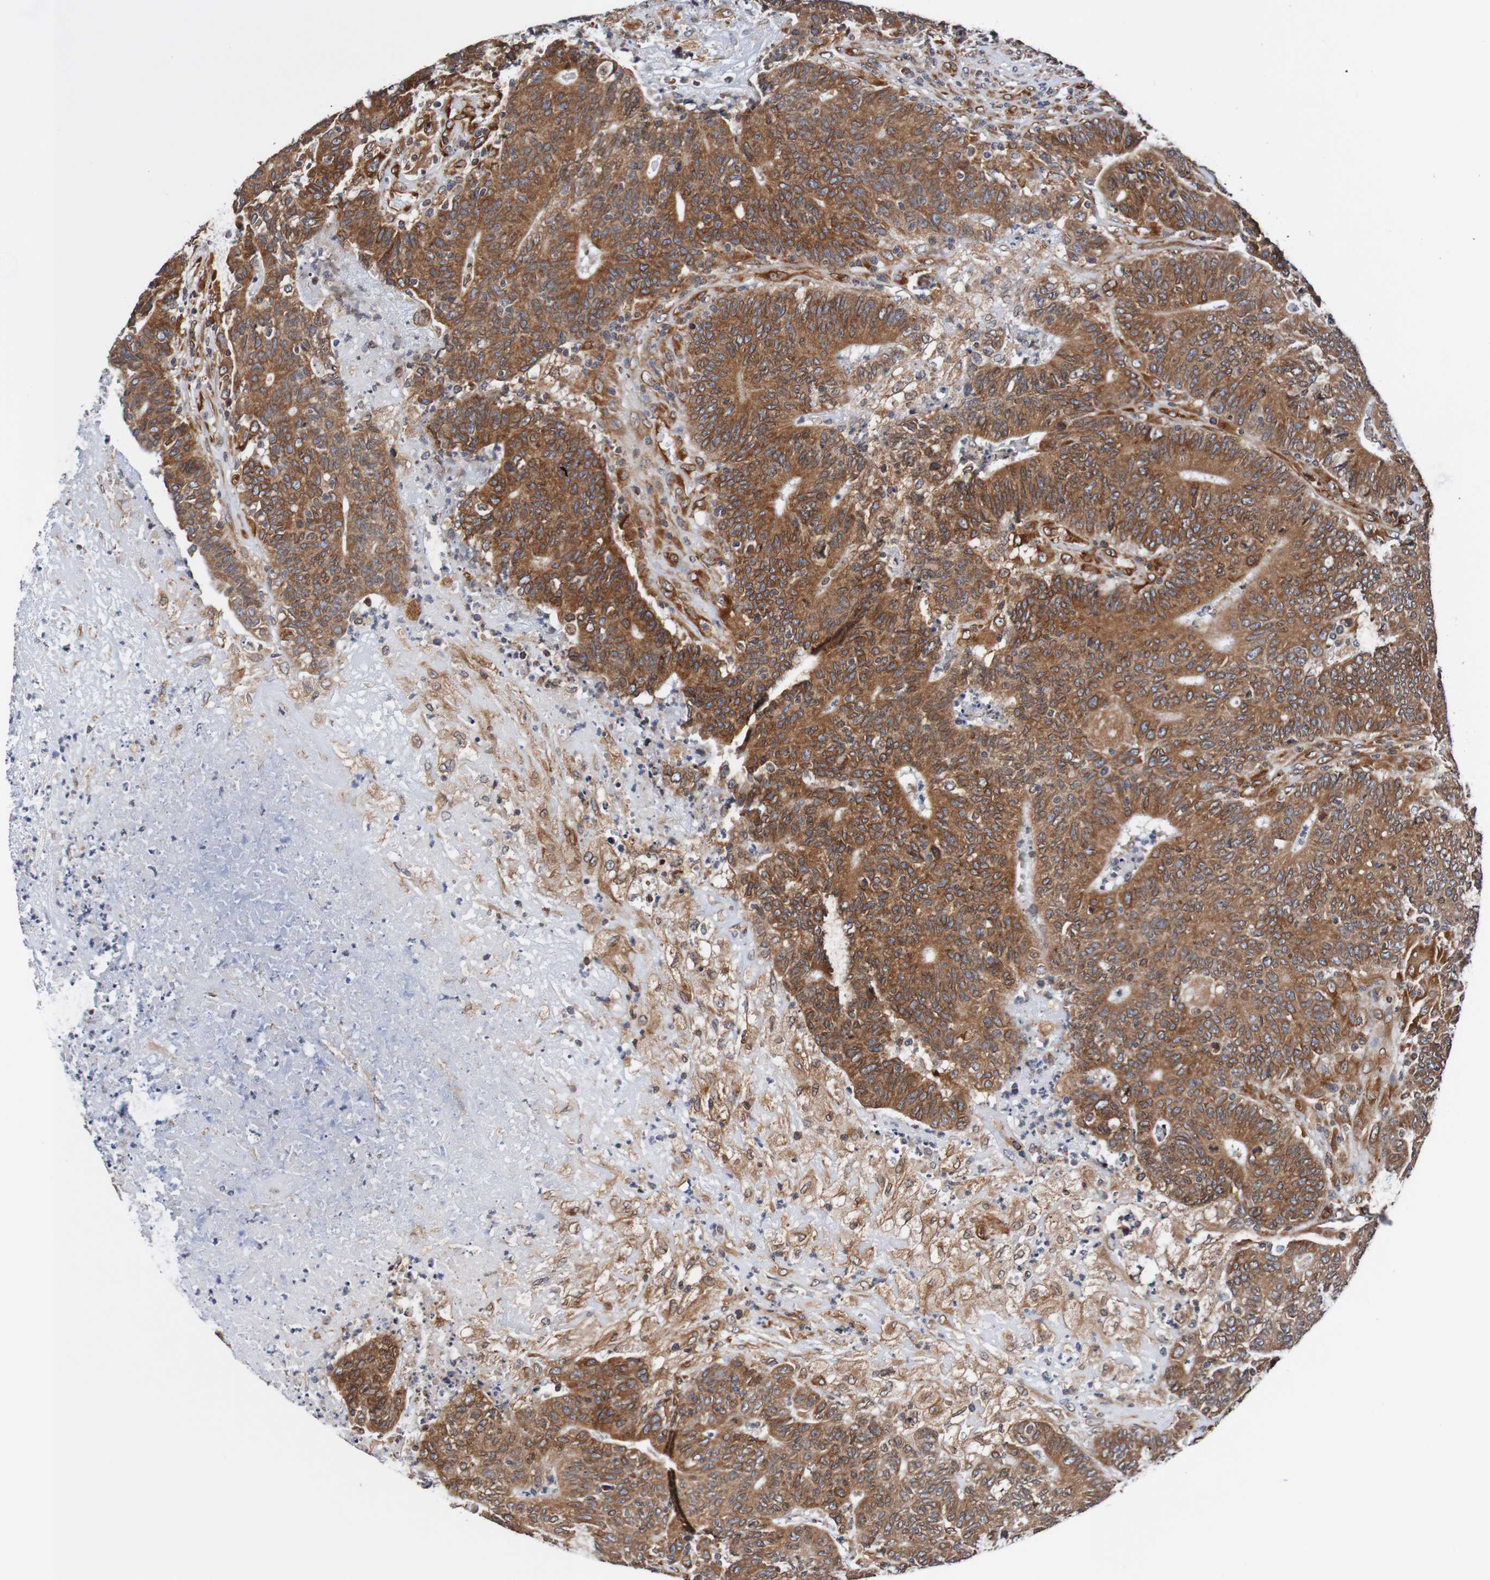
{"staining": {"intensity": "strong", "quantity": ">75%", "location": "cytoplasmic/membranous,nuclear"}, "tissue": "colorectal cancer", "cell_type": "Tumor cells", "image_type": "cancer", "snomed": [{"axis": "morphology", "description": "Normal tissue, NOS"}, {"axis": "morphology", "description": "Adenocarcinoma, NOS"}, {"axis": "topography", "description": "Colon"}], "caption": "Tumor cells demonstrate high levels of strong cytoplasmic/membranous and nuclear staining in about >75% of cells in human adenocarcinoma (colorectal).", "gene": "TMEM109", "patient": {"sex": "female", "age": 75}}